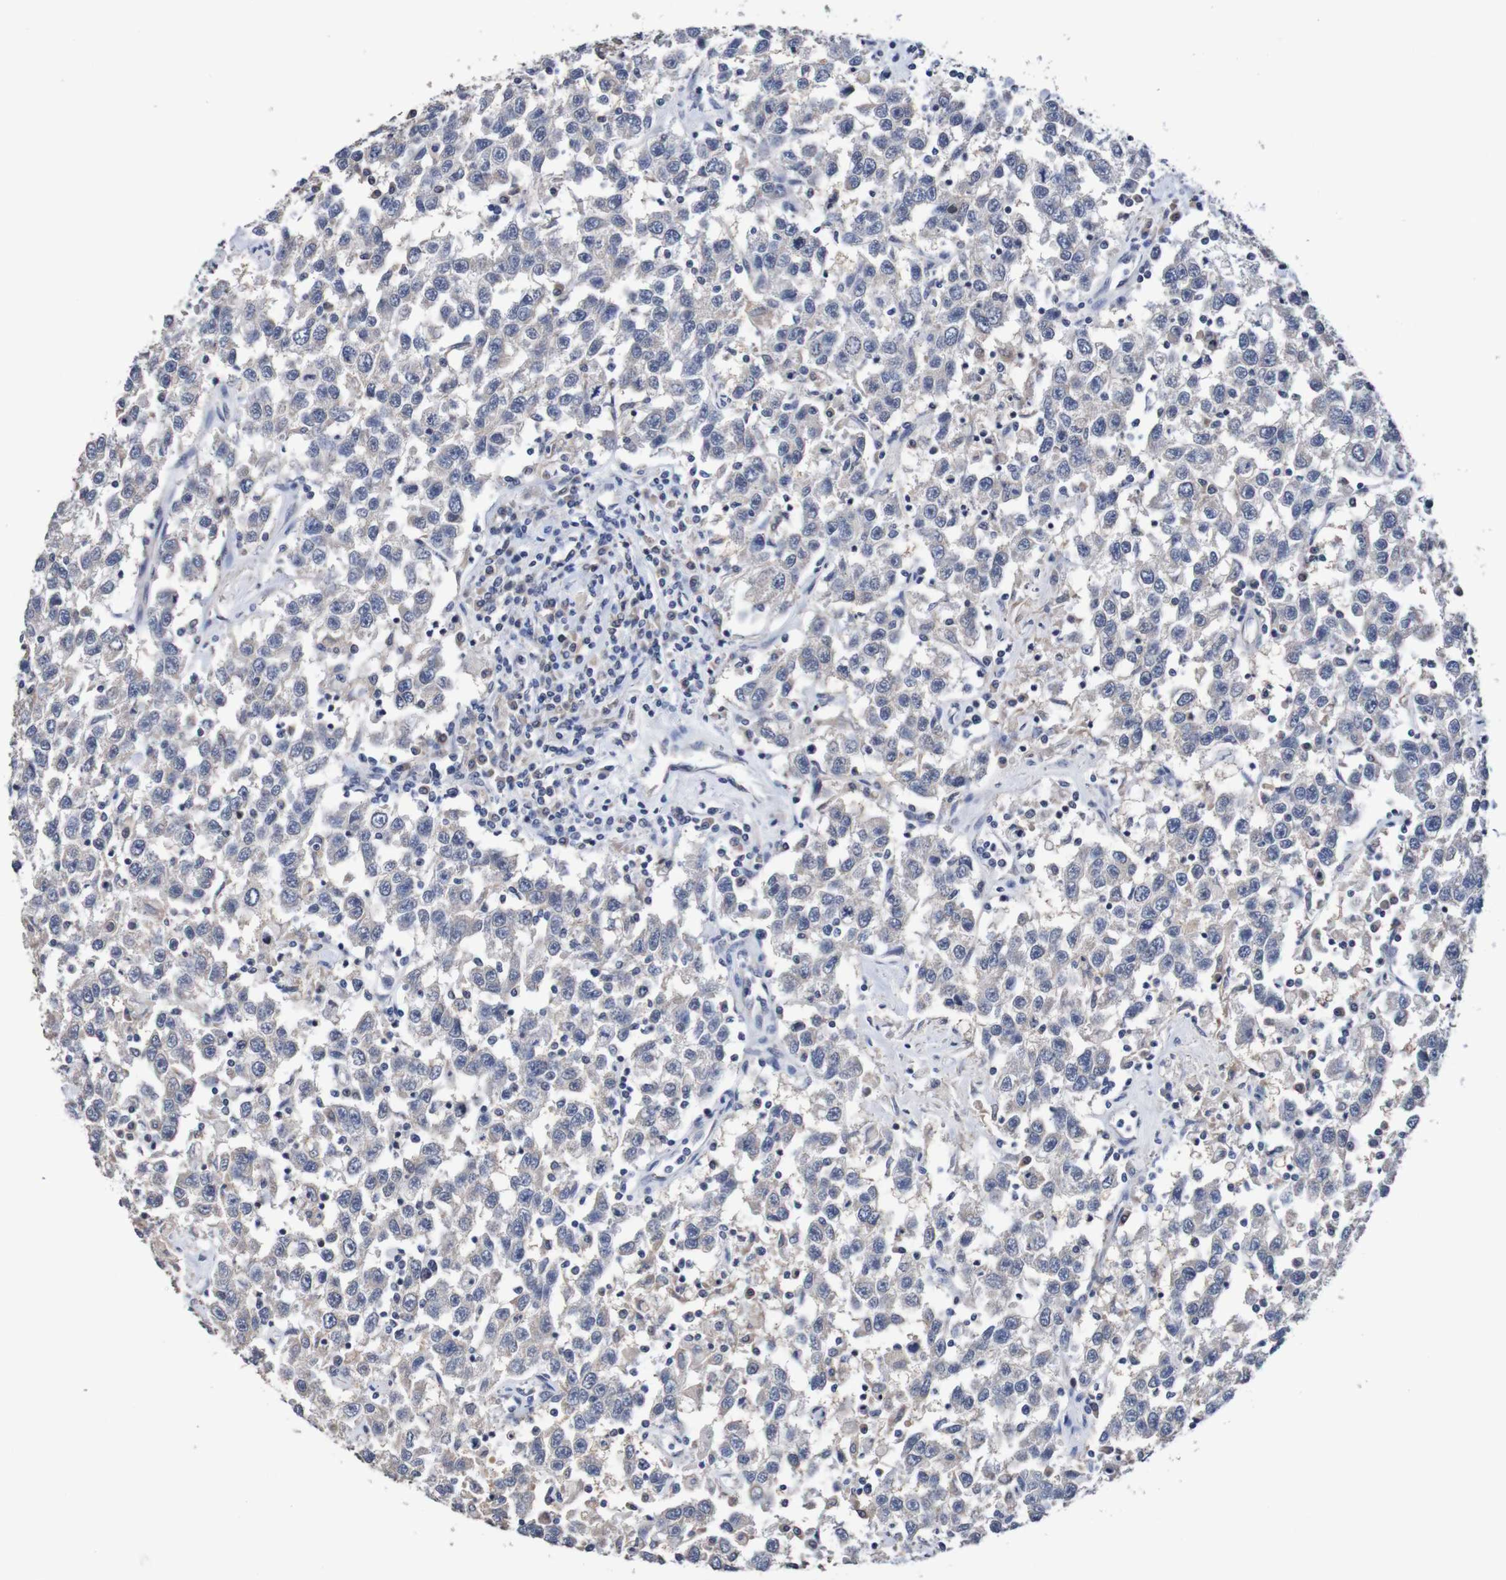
{"staining": {"intensity": "negative", "quantity": "none", "location": "none"}, "tissue": "testis cancer", "cell_type": "Tumor cells", "image_type": "cancer", "snomed": [{"axis": "morphology", "description": "Seminoma, NOS"}, {"axis": "topography", "description": "Testis"}], "caption": "IHC of human testis seminoma reveals no staining in tumor cells. Nuclei are stained in blue.", "gene": "FIBP", "patient": {"sex": "male", "age": 41}}